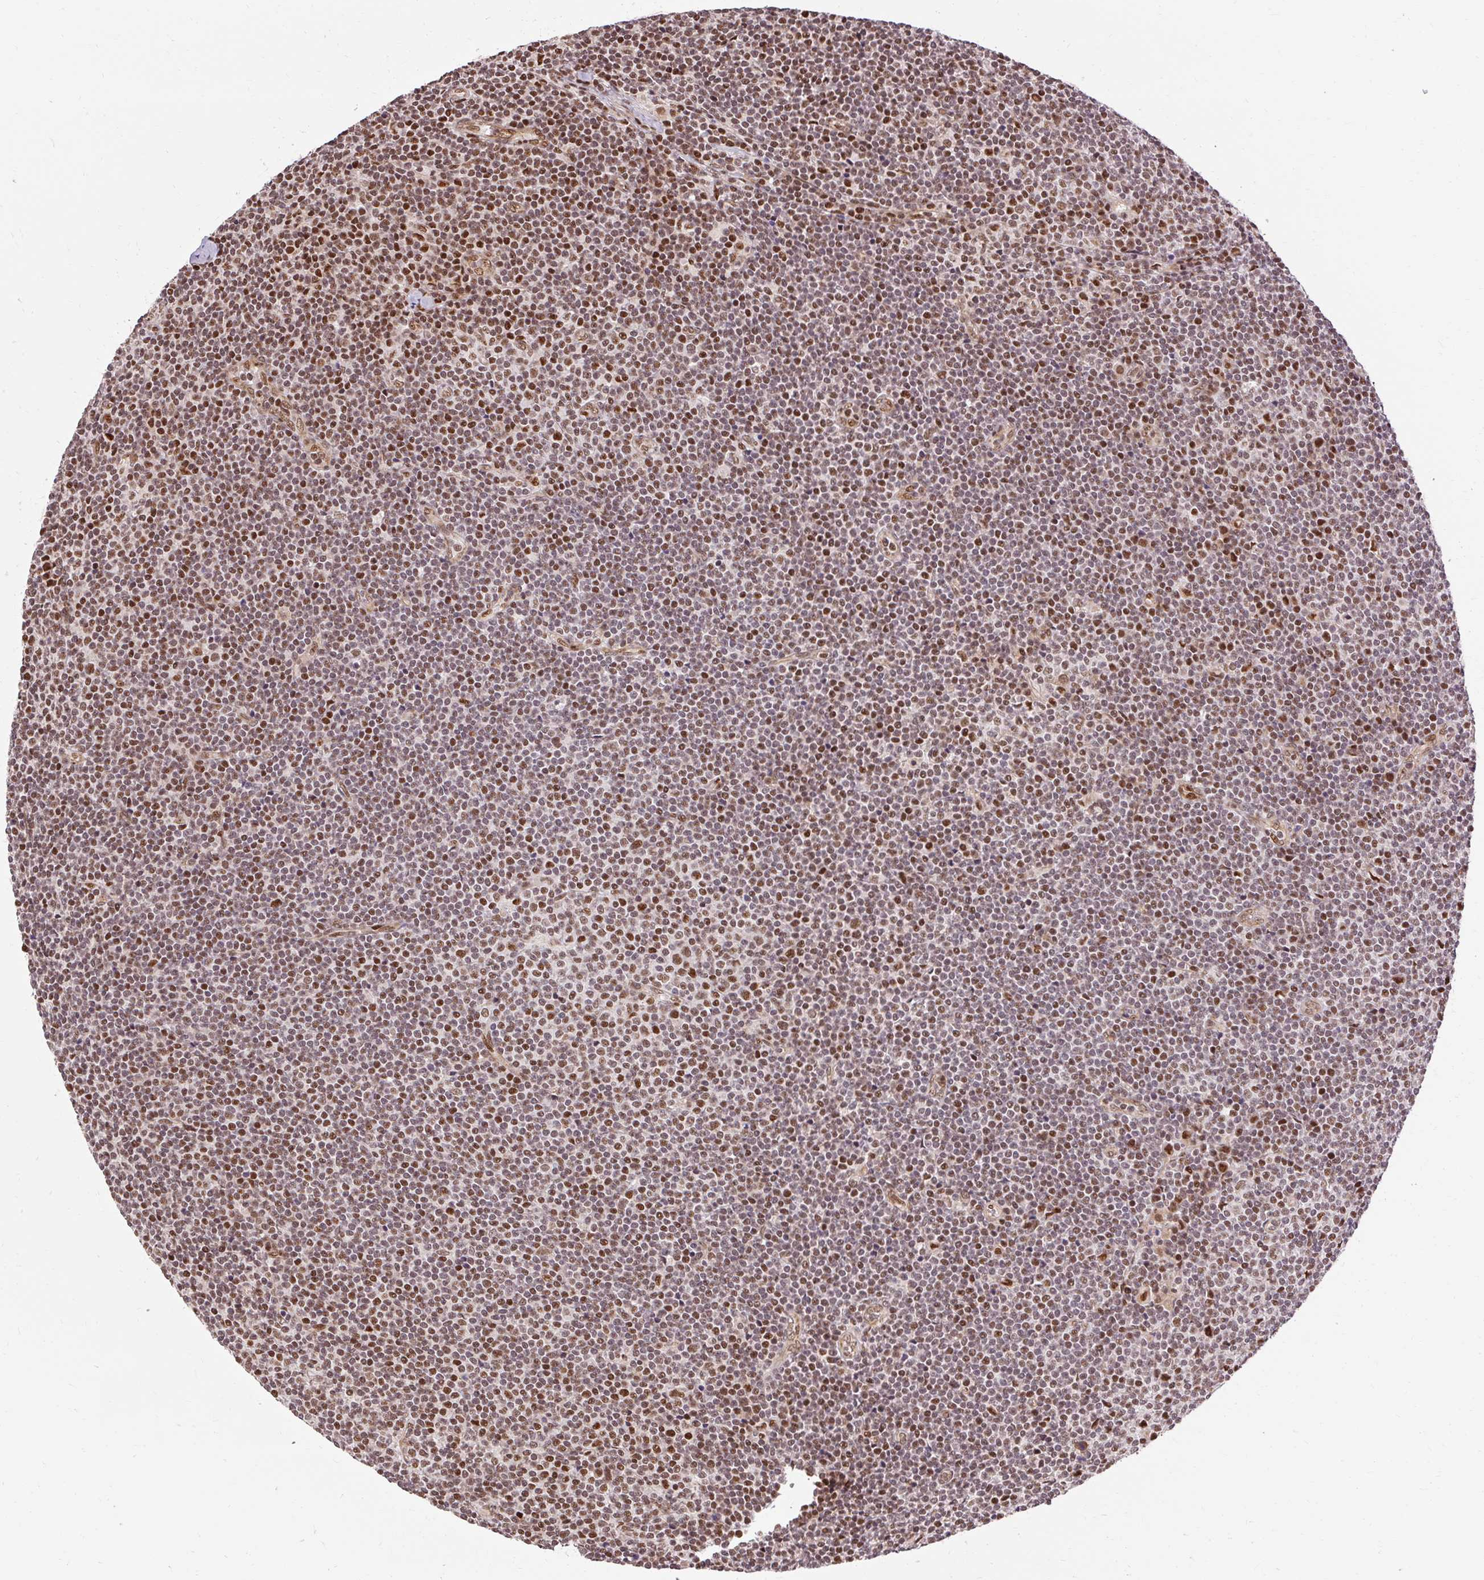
{"staining": {"intensity": "moderate", "quantity": ">75%", "location": "nuclear"}, "tissue": "lymphoma", "cell_type": "Tumor cells", "image_type": "cancer", "snomed": [{"axis": "morphology", "description": "Malignant lymphoma, non-Hodgkin's type, Low grade"}, {"axis": "topography", "description": "Lymph node"}], "caption": "Tumor cells display medium levels of moderate nuclear expression in approximately >75% of cells in malignant lymphoma, non-Hodgkin's type (low-grade).", "gene": "MECOM", "patient": {"sex": "male", "age": 48}}